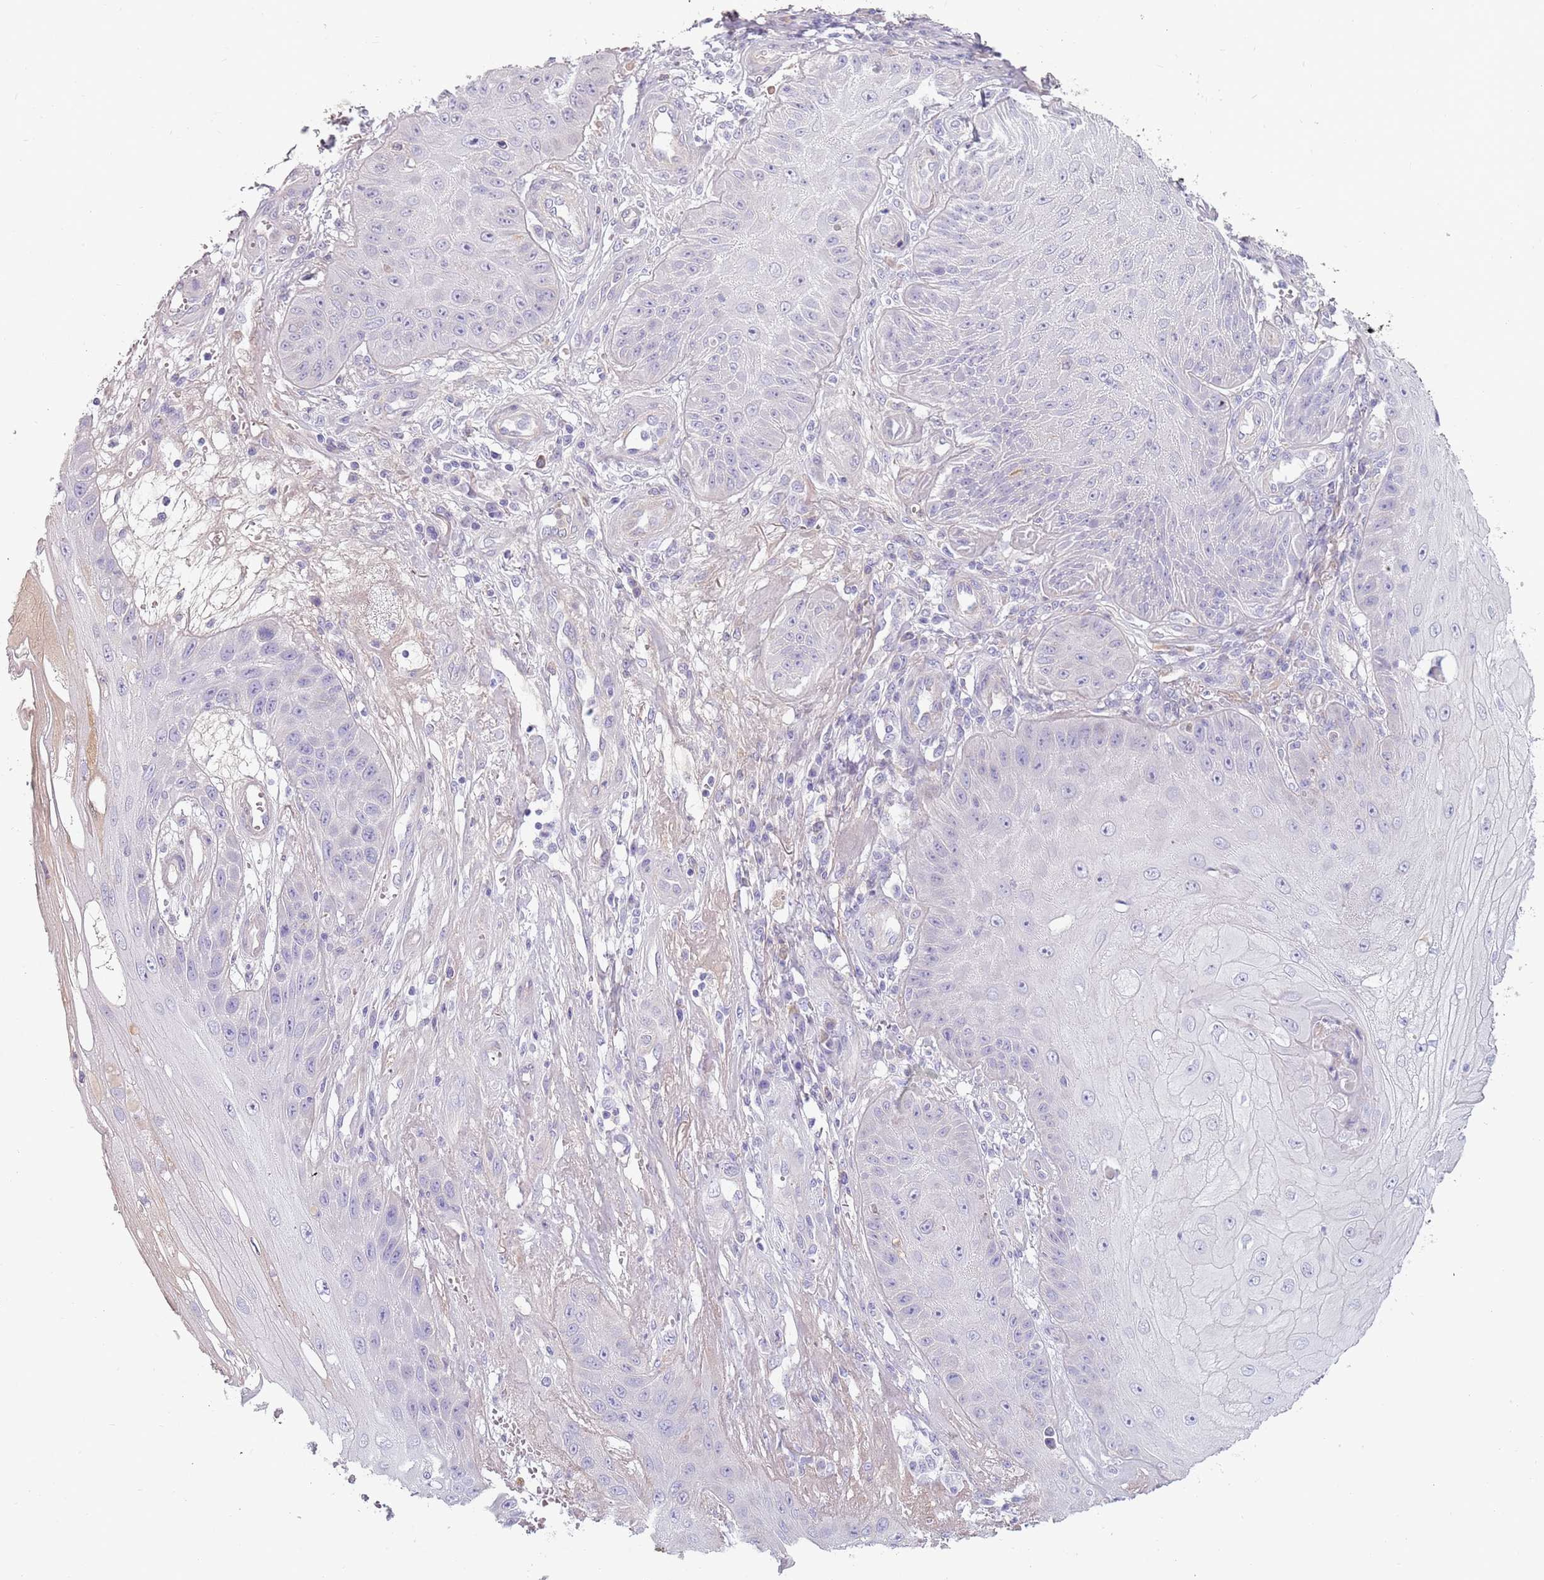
{"staining": {"intensity": "negative", "quantity": "none", "location": "none"}, "tissue": "skin cancer", "cell_type": "Tumor cells", "image_type": "cancer", "snomed": [{"axis": "morphology", "description": "Squamous cell carcinoma, NOS"}, {"axis": "topography", "description": "Skin"}], "caption": "DAB immunohistochemical staining of squamous cell carcinoma (skin) shows no significant expression in tumor cells. (DAB (3,3'-diaminobenzidine) immunohistochemistry (IHC), high magnification).", "gene": "TNFRSF6B", "patient": {"sex": "male", "age": 70}}